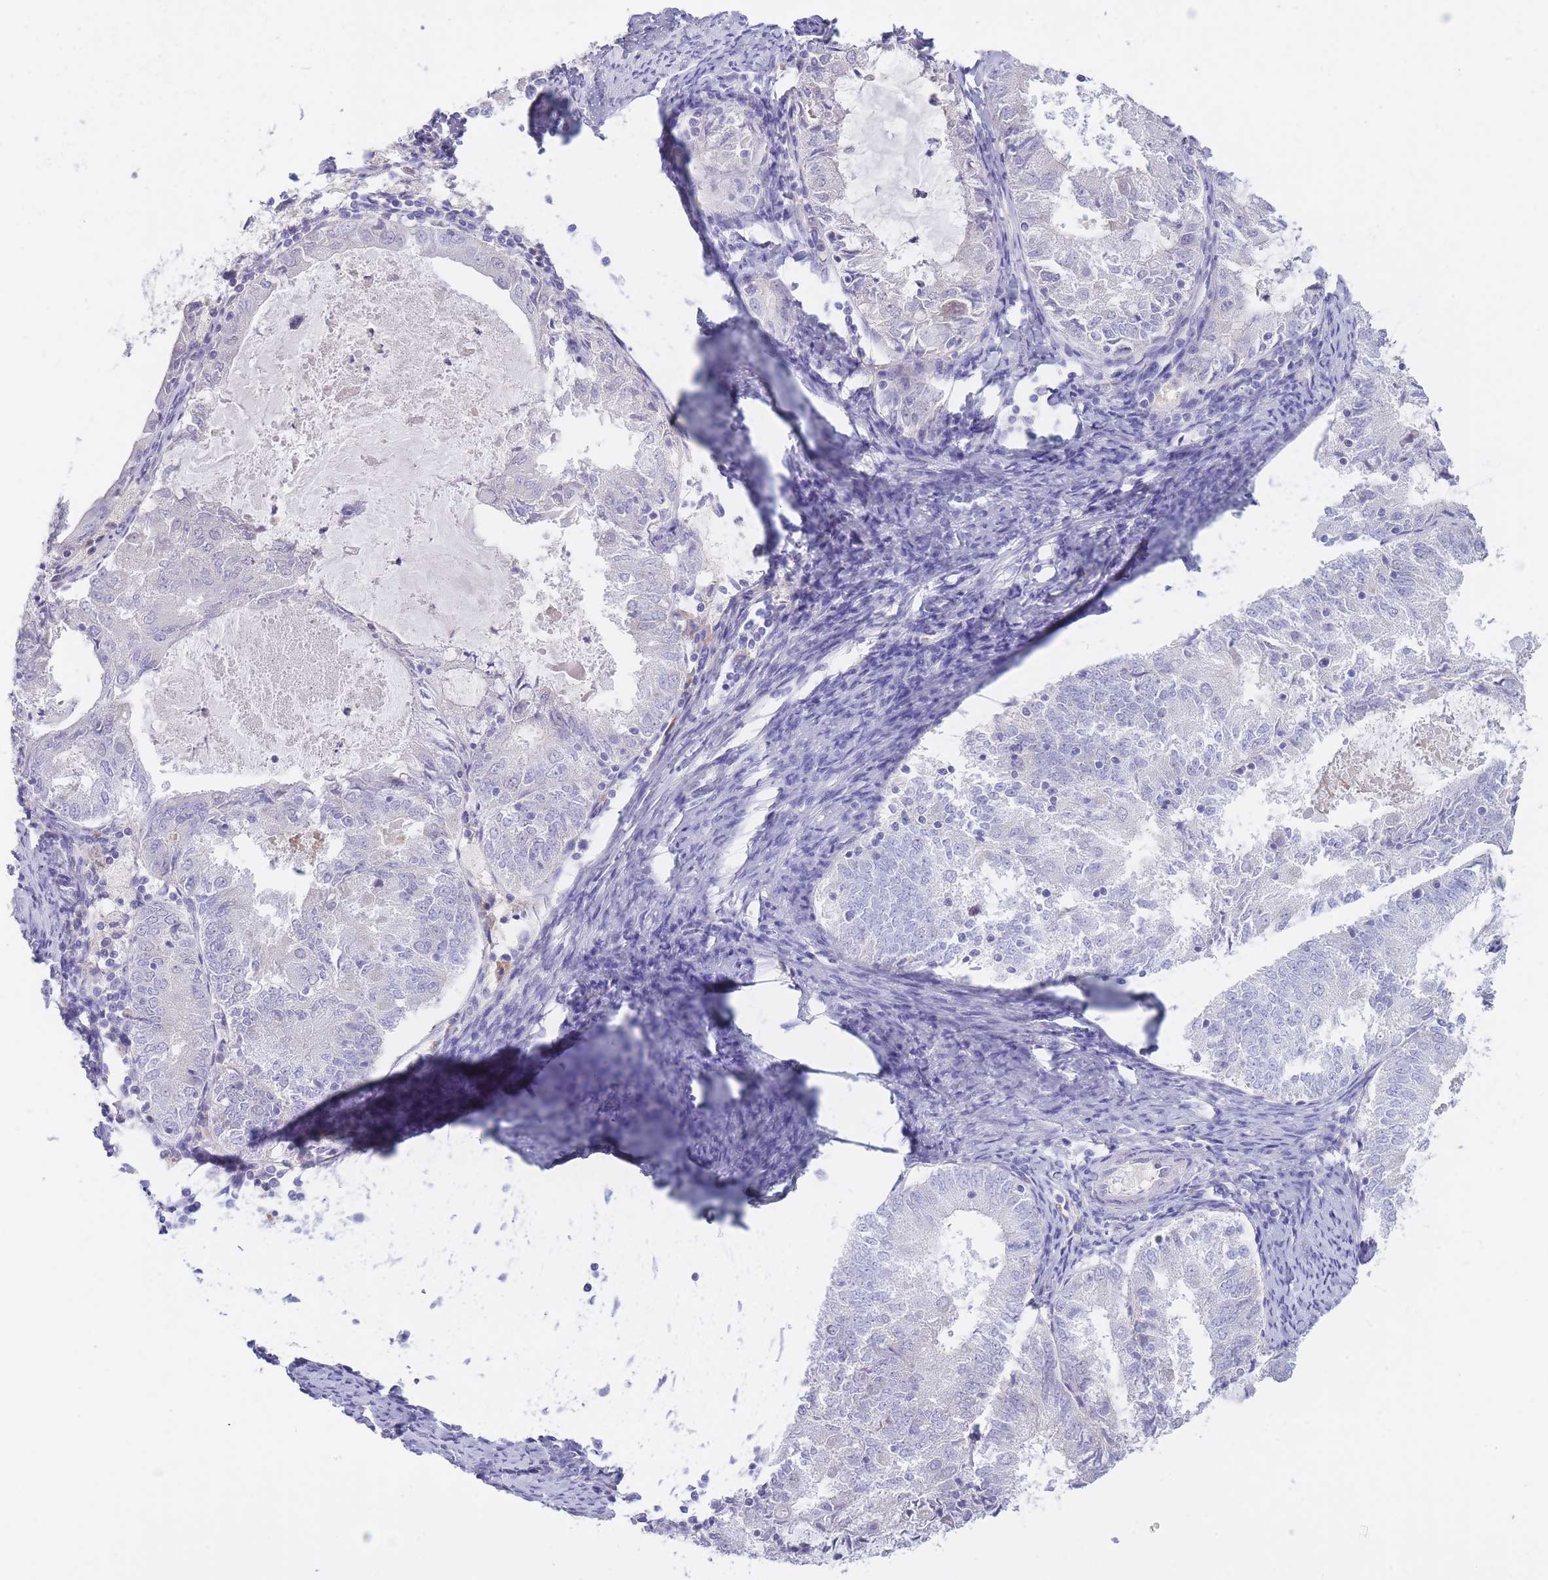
{"staining": {"intensity": "negative", "quantity": "none", "location": "none"}, "tissue": "endometrial cancer", "cell_type": "Tumor cells", "image_type": "cancer", "snomed": [{"axis": "morphology", "description": "Adenocarcinoma, NOS"}, {"axis": "topography", "description": "Endometrium"}], "caption": "This is an IHC micrograph of human endometrial adenocarcinoma. There is no staining in tumor cells.", "gene": "PRR23B", "patient": {"sex": "female", "age": 57}}